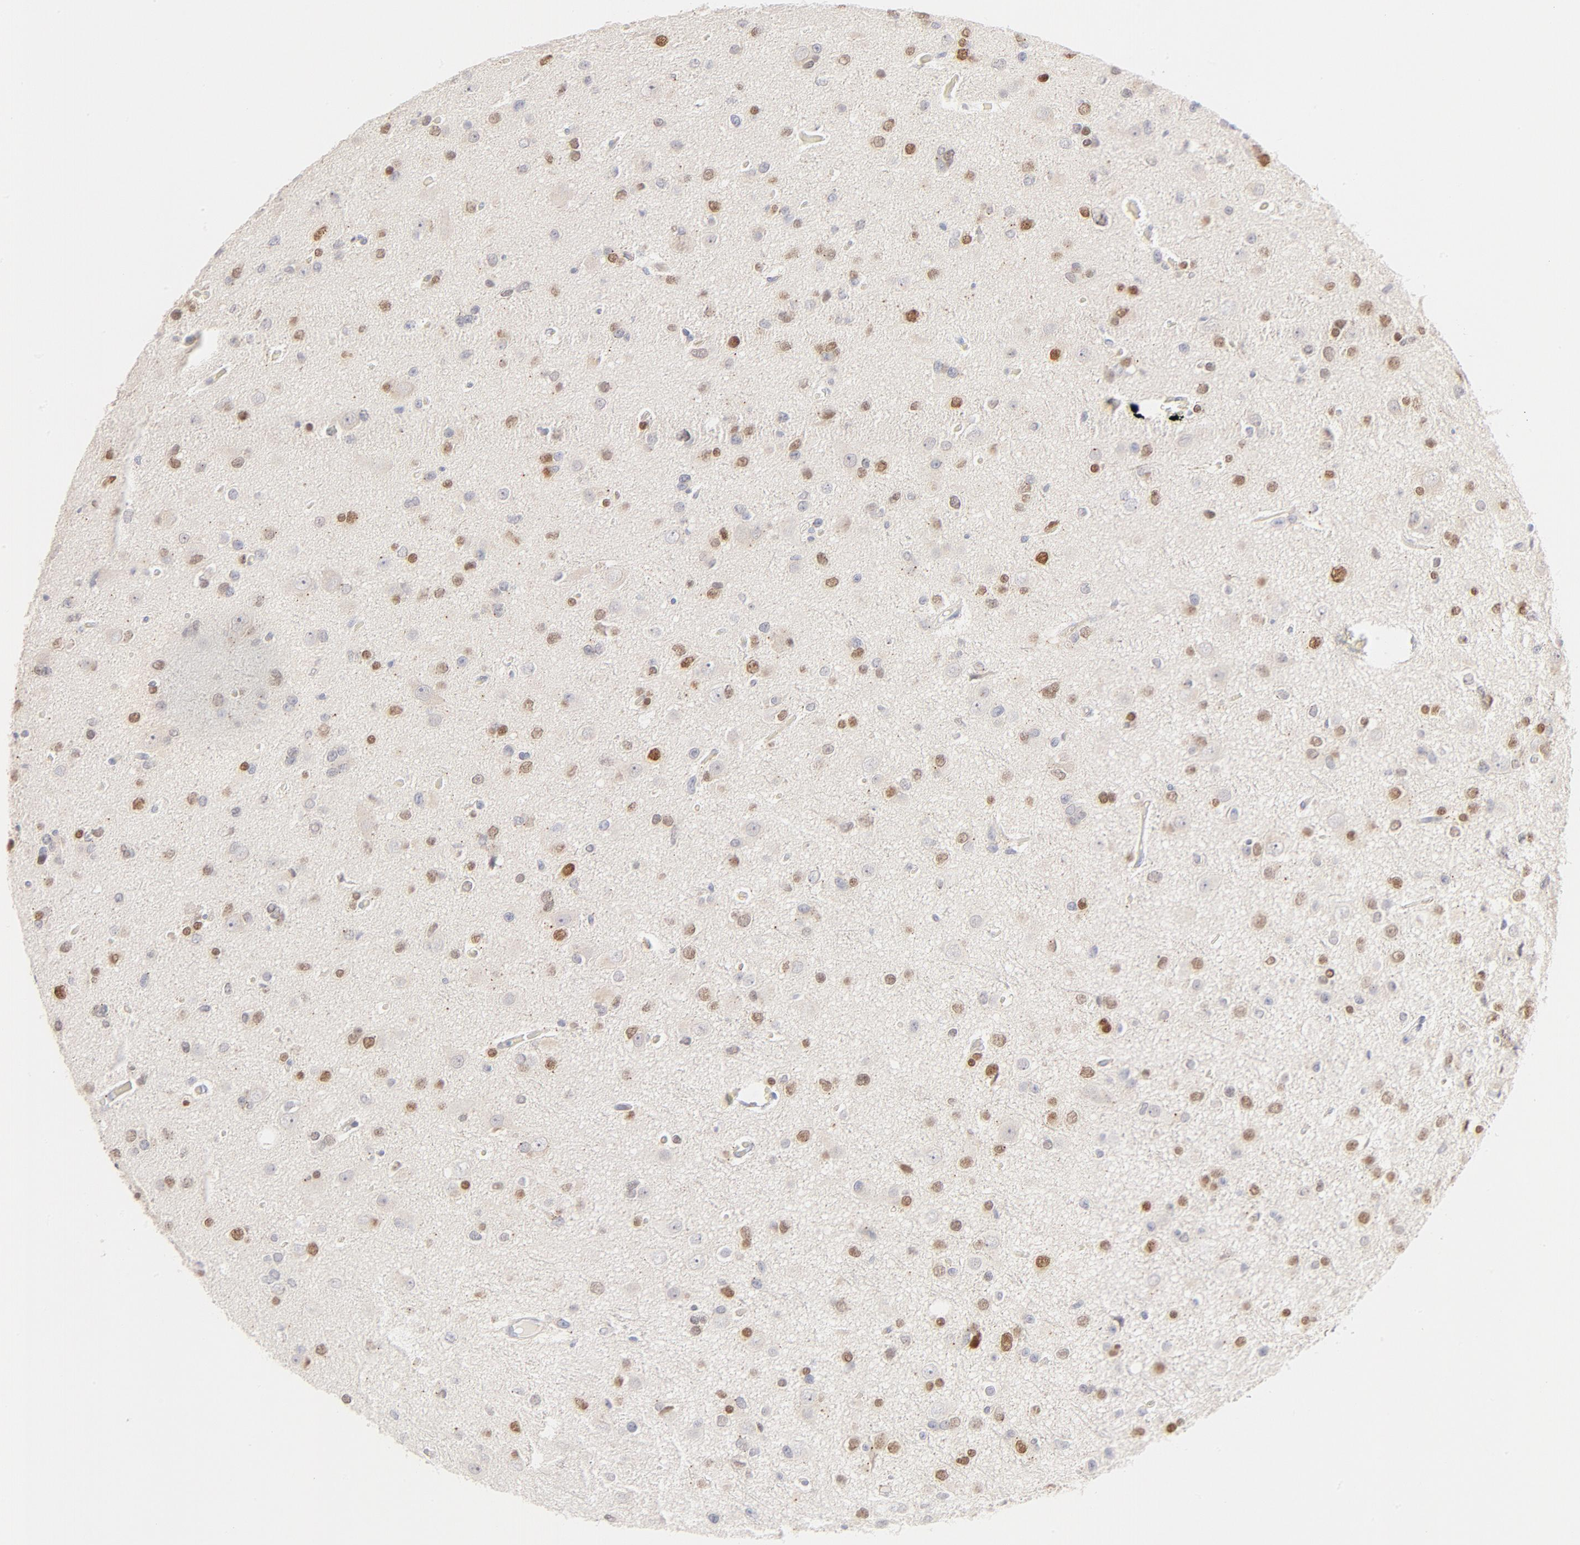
{"staining": {"intensity": "moderate", "quantity": "<25%", "location": "cytoplasmic/membranous,nuclear"}, "tissue": "glioma", "cell_type": "Tumor cells", "image_type": "cancer", "snomed": [{"axis": "morphology", "description": "Glioma, malignant, Low grade"}, {"axis": "topography", "description": "Brain"}], "caption": "Low-grade glioma (malignant) was stained to show a protein in brown. There is low levels of moderate cytoplasmic/membranous and nuclear expression in approximately <25% of tumor cells.", "gene": "NKX2-2", "patient": {"sex": "male", "age": 42}}